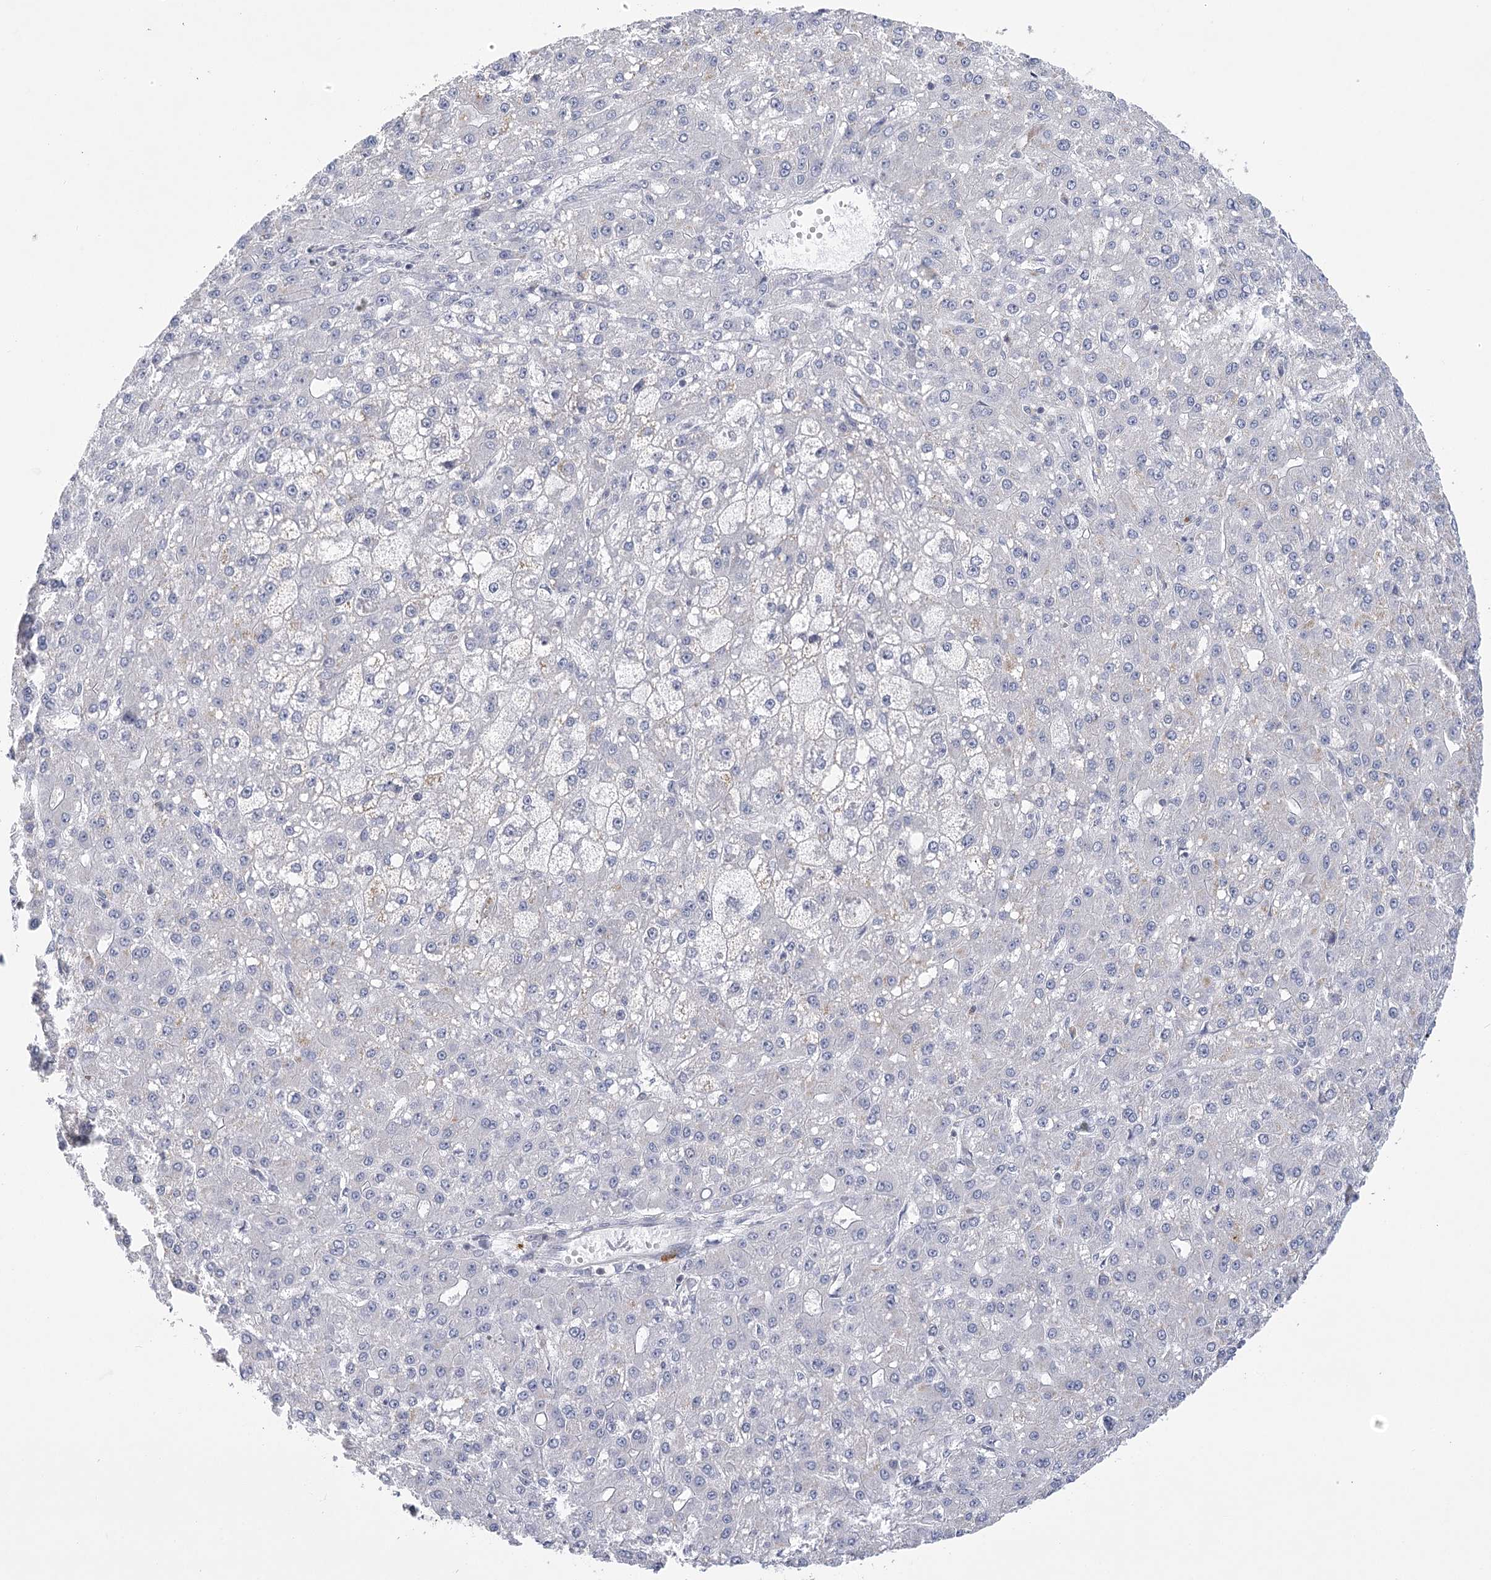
{"staining": {"intensity": "negative", "quantity": "none", "location": "none"}, "tissue": "liver cancer", "cell_type": "Tumor cells", "image_type": "cancer", "snomed": [{"axis": "morphology", "description": "Carcinoma, Hepatocellular, NOS"}, {"axis": "topography", "description": "Liver"}], "caption": "Immunohistochemistry of human liver cancer (hepatocellular carcinoma) reveals no staining in tumor cells. The staining was performed using DAB to visualize the protein expression in brown, while the nuclei were stained in blue with hematoxylin (Magnification: 20x).", "gene": "FAM76B", "patient": {"sex": "male", "age": 67}}